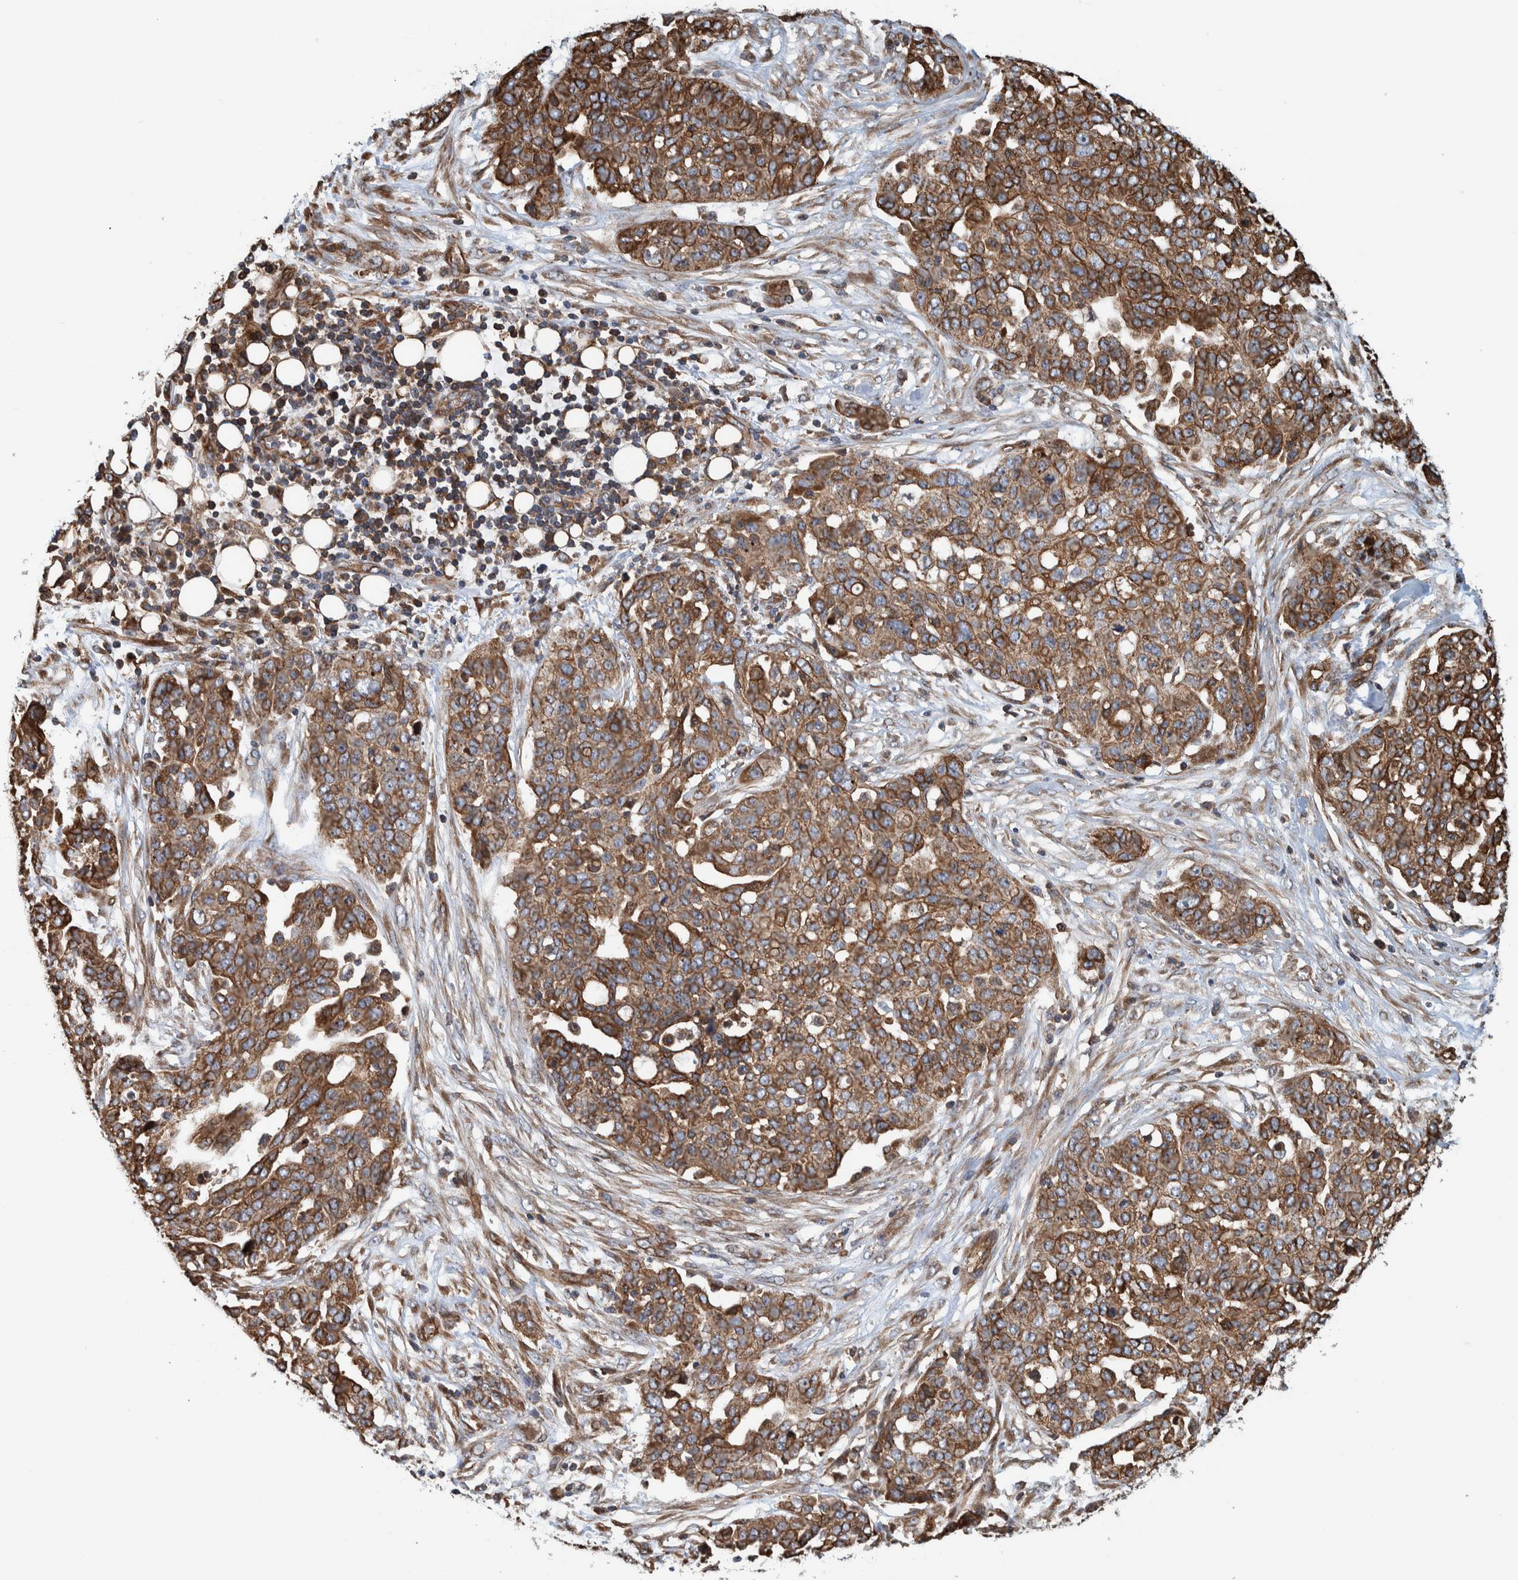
{"staining": {"intensity": "moderate", "quantity": ">75%", "location": "cytoplasmic/membranous"}, "tissue": "ovarian cancer", "cell_type": "Tumor cells", "image_type": "cancer", "snomed": [{"axis": "morphology", "description": "Cystadenocarcinoma, serous, NOS"}, {"axis": "topography", "description": "Soft tissue"}, {"axis": "topography", "description": "Ovary"}], "caption": "Approximately >75% of tumor cells in ovarian cancer demonstrate moderate cytoplasmic/membranous protein staining as visualized by brown immunohistochemical staining.", "gene": "PKD1L1", "patient": {"sex": "female", "age": 57}}